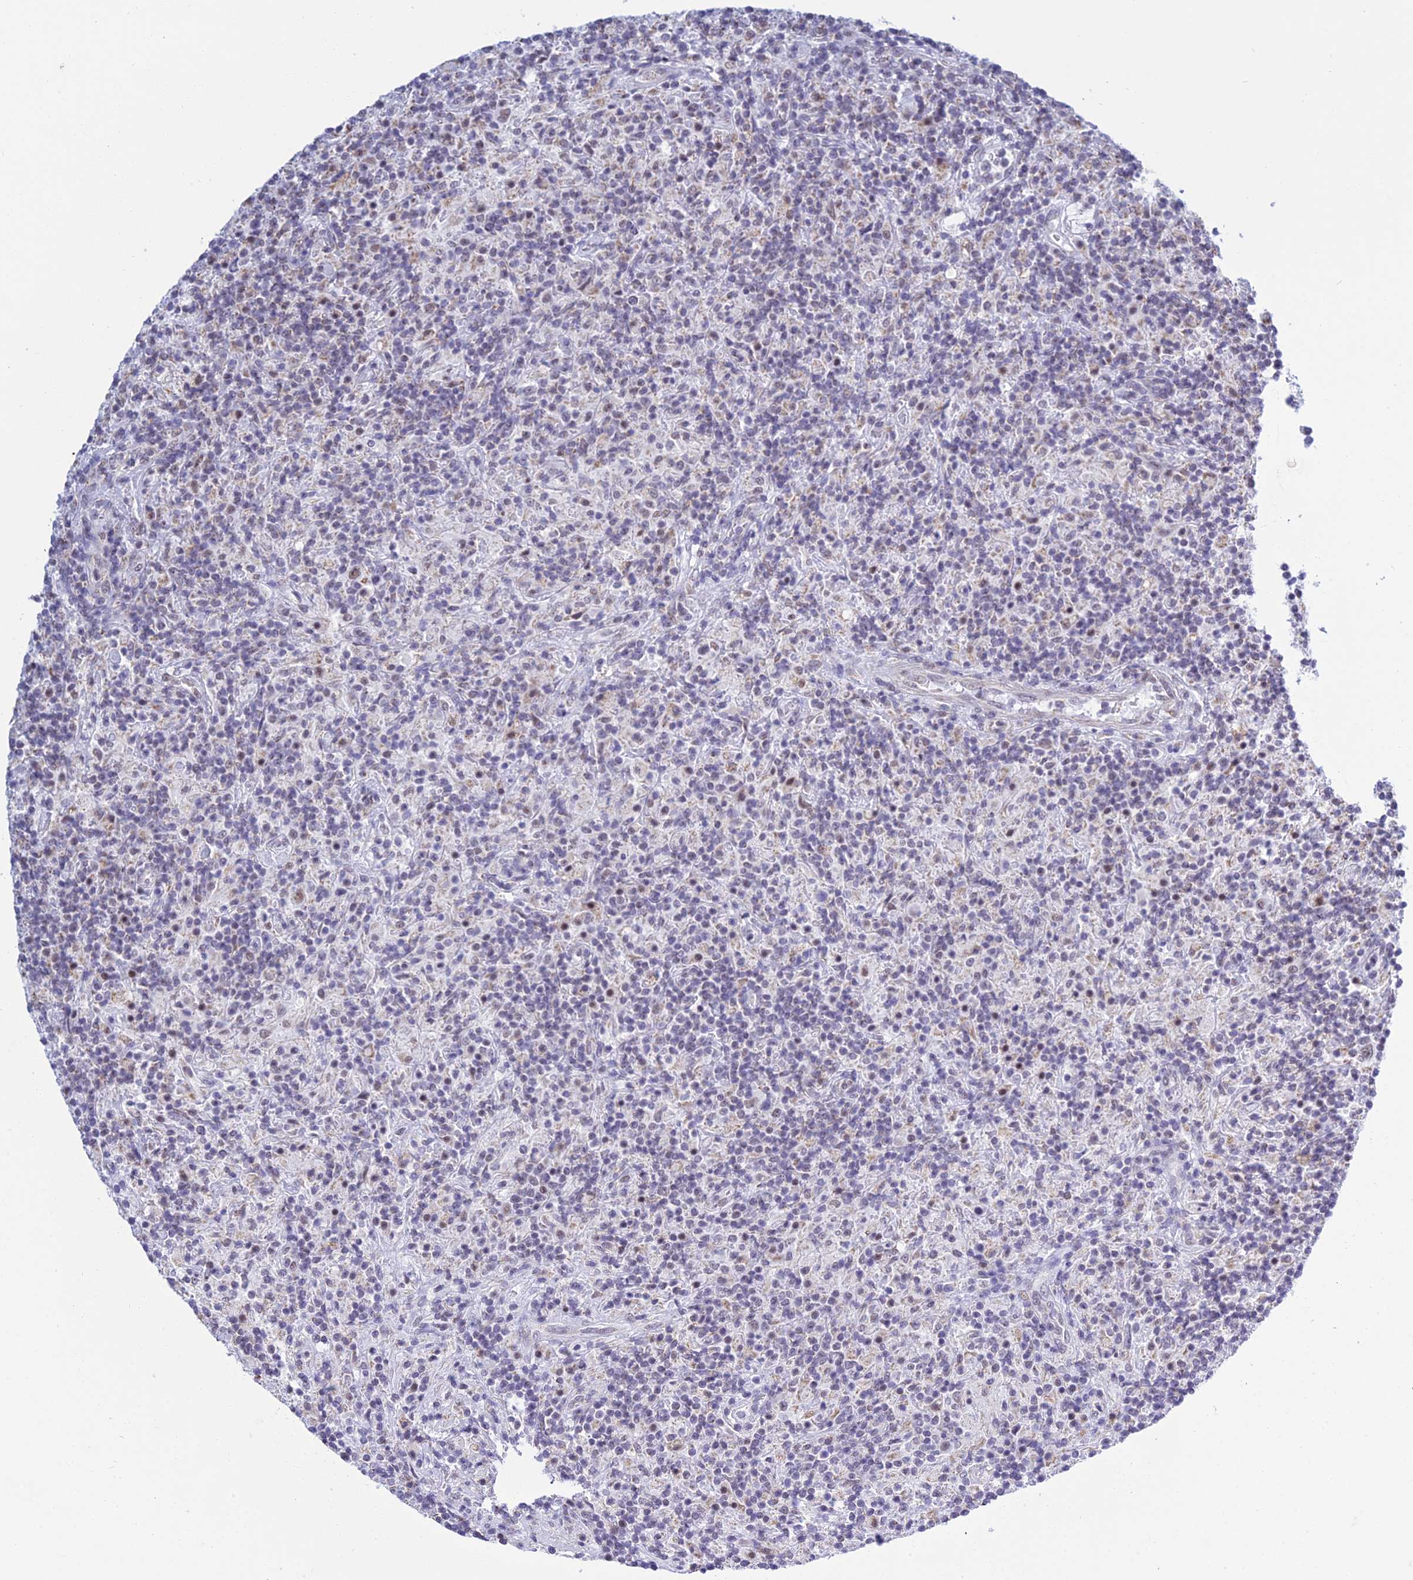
{"staining": {"intensity": "negative", "quantity": "none", "location": "none"}, "tissue": "lymphoma", "cell_type": "Tumor cells", "image_type": "cancer", "snomed": [{"axis": "morphology", "description": "Hodgkin's disease, NOS"}, {"axis": "topography", "description": "Lymph node"}], "caption": "IHC of Hodgkin's disease displays no positivity in tumor cells. (Stains: DAB (3,3'-diaminobenzidine) immunohistochemistry (IHC) with hematoxylin counter stain, Microscopy: brightfield microscopy at high magnification).", "gene": "KLF14", "patient": {"sex": "male", "age": 70}}